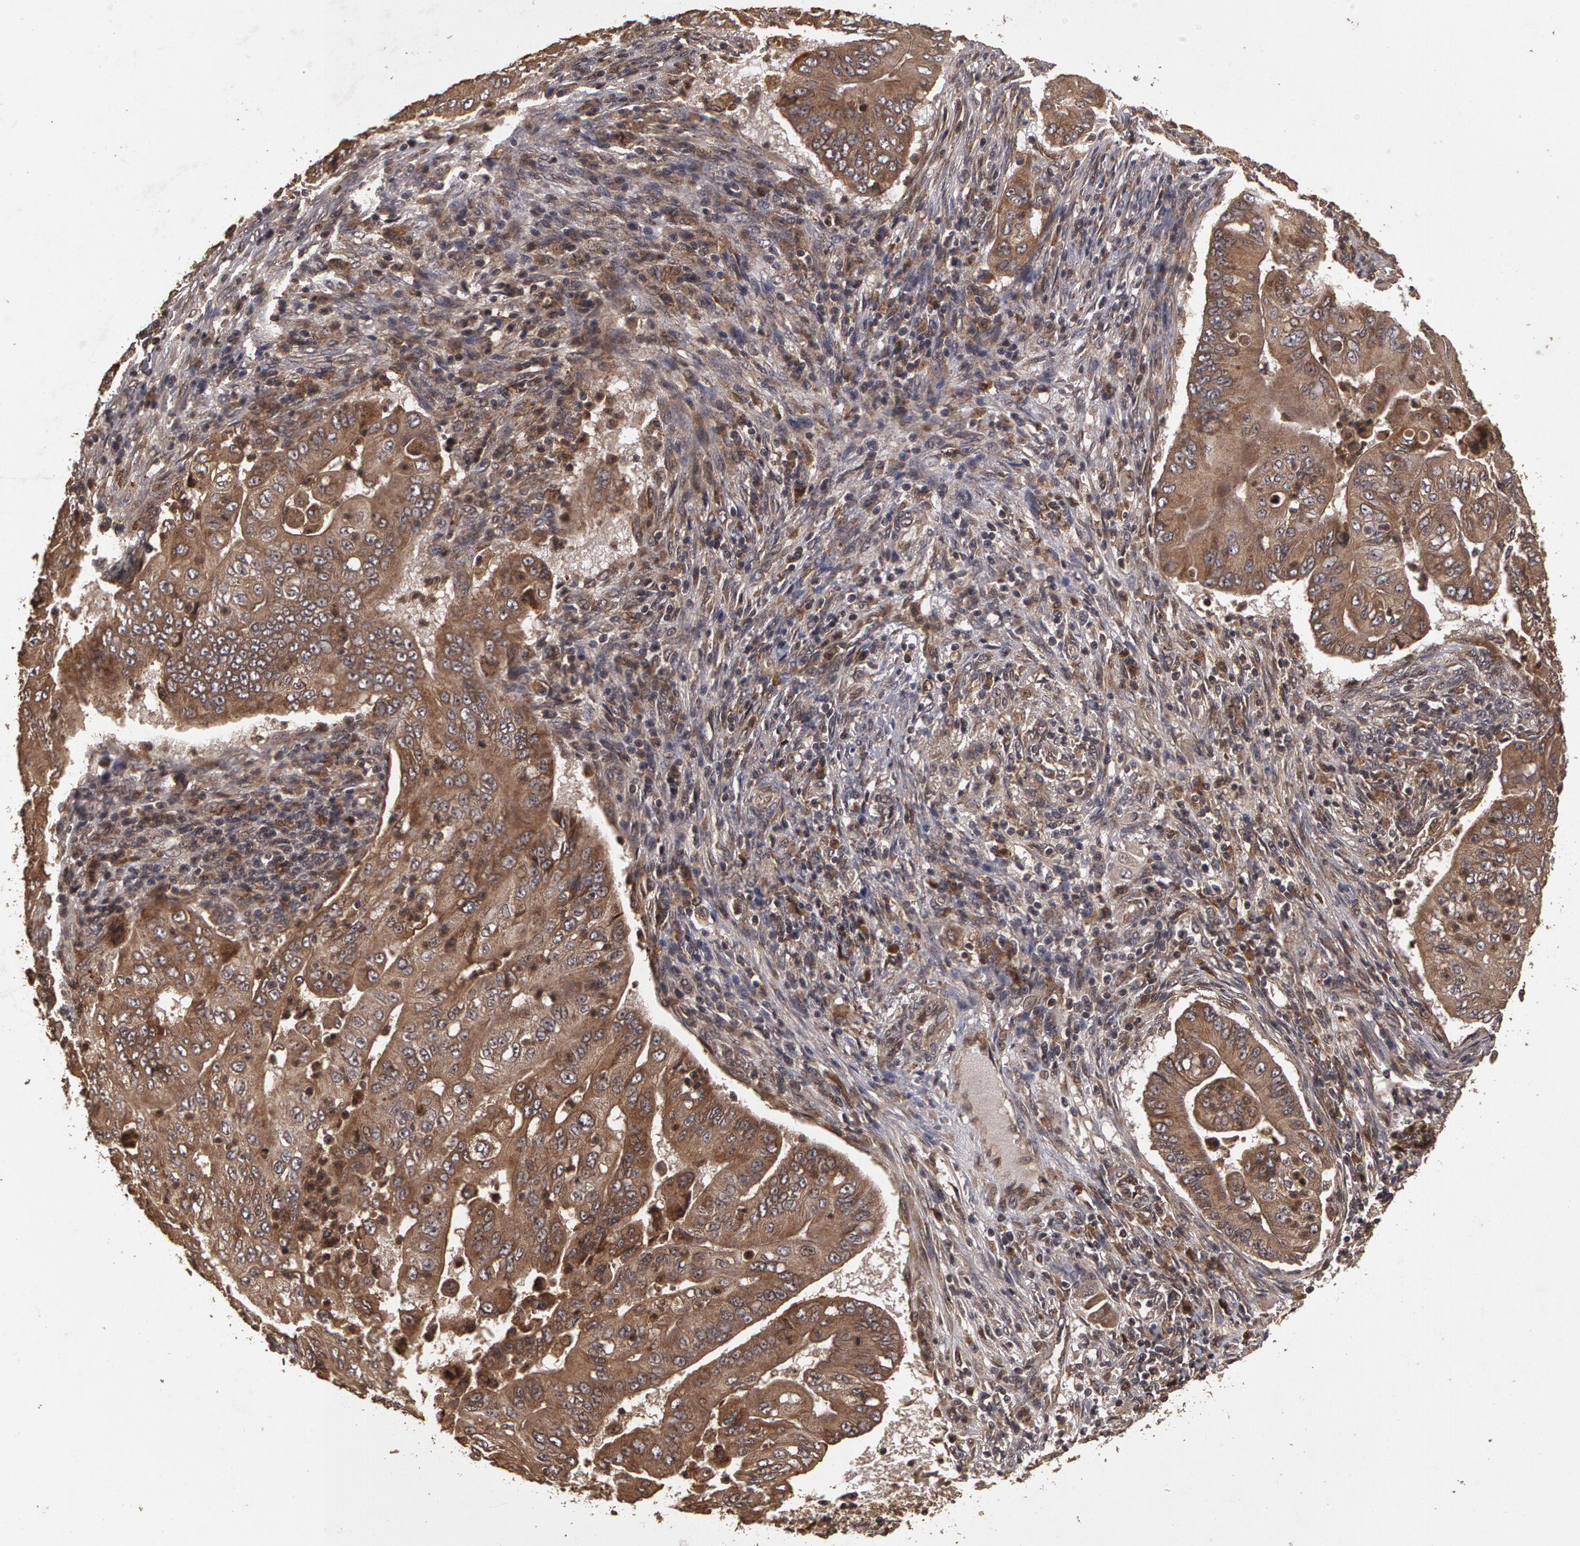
{"staining": {"intensity": "moderate", "quantity": ">75%", "location": "cytoplasmic/membranous"}, "tissue": "pancreatic cancer", "cell_type": "Tumor cells", "image_type": "cancer", "snomed": [{"axis": "morphology", "description": "Adenocarcinoma, NOS"}, {"axis": "topography", "description": "Pancreas"}], "caption": "Moderate cytoplasmic/membranous expression for a protein is seen in approximately >75% of tumor cells of pancreatic cancer (adenocarcinoma) using immunohistochemistry.", "gene": "CALR", "patient": {"sex": "male", "age": 62}}